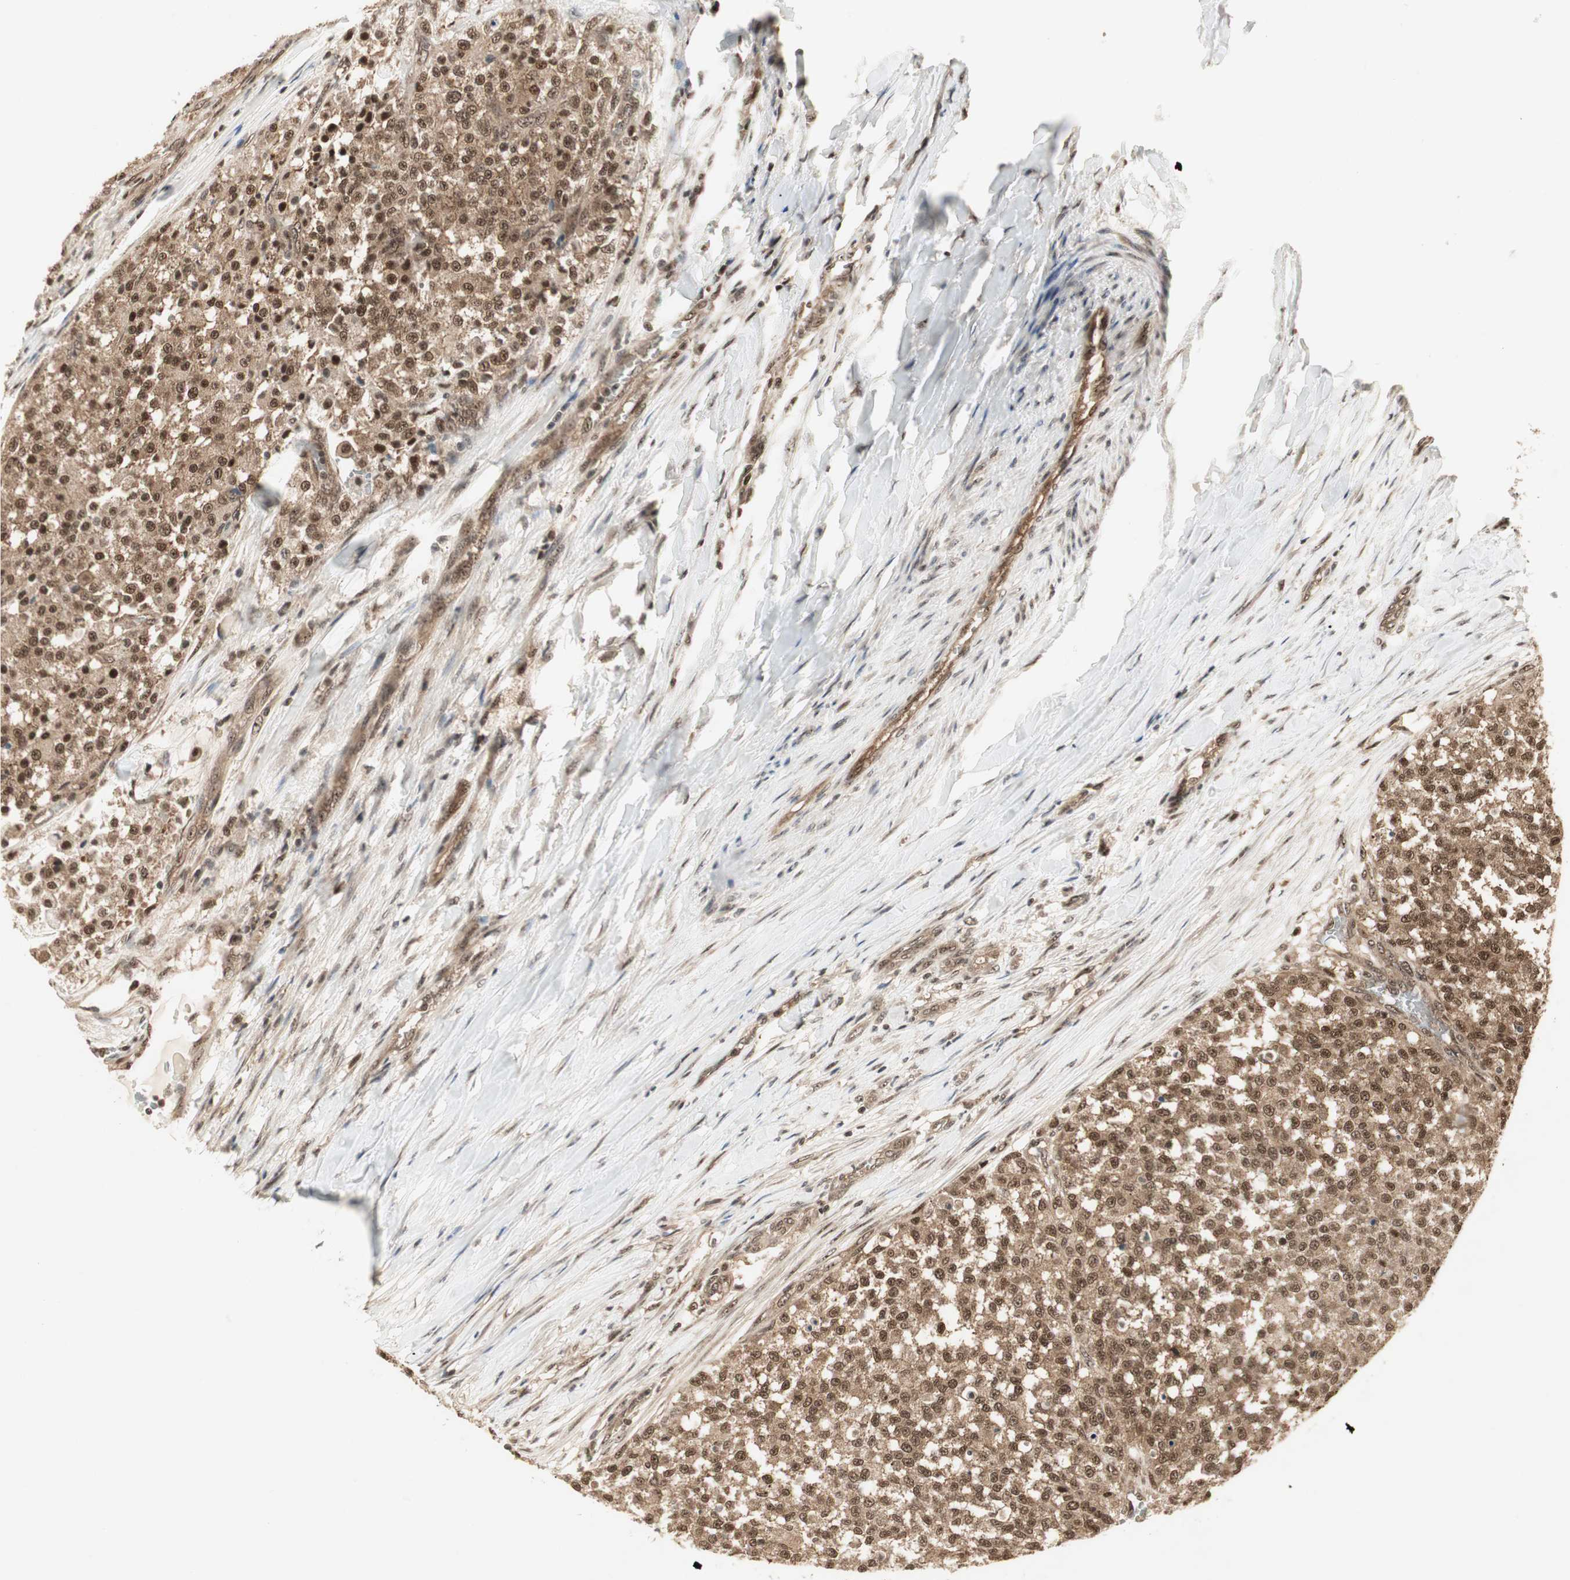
{"staining": {"intensity": "strong", "quantity": ">75%", "location": "cytoplasmic/membranous,nuclear"}, "tissue": "testis cancer", "cell_type": "Tumor cells", "image_type": "cancer", "snomed": [{"axis": "morphology", "description": "Seminoma, NOS"}, {"axis": "topography", "description": "Testis"}], "caption": "Tumor cells exhibit strong cytoplasmic/membranous and nuclear positivity in approximately >75% of cells in testis cancer.", "gene": "CSNK2B", "patient": {"sex": "male", "age": 59}}